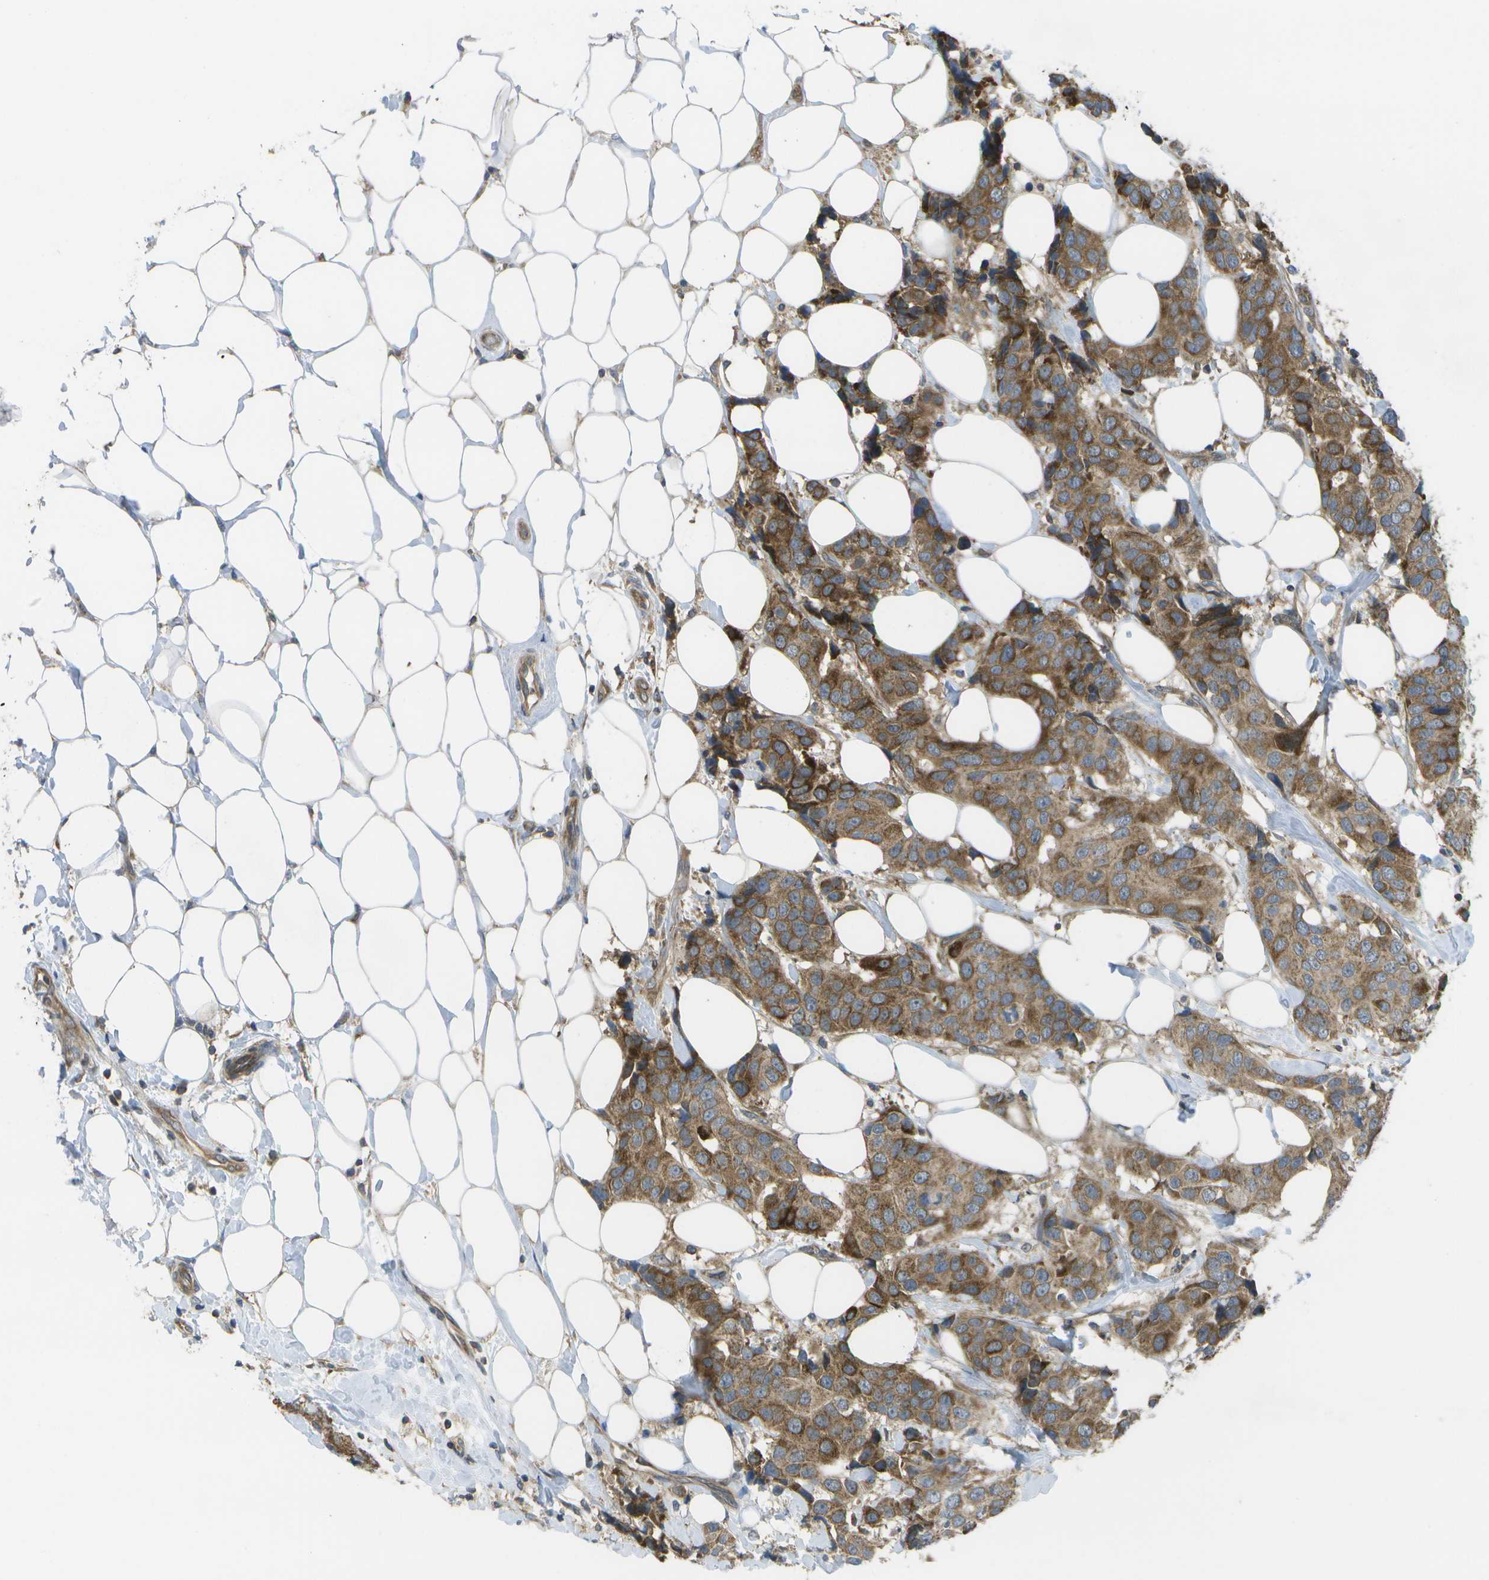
{"staining": {"intensity": "strong", "quantity": ">75%", "location": "cytoplasmic/membranous"}, "tissue": "breast cancer", "cell_type": "Tumor cells", "image_type": "cancer", "snomed": [{"axis": "morphology", "description": "Normal tissue, NOS"}, {"axis": "morphology", "description": "Duct carcinoma"}, {"axis": "topography", "description": "Breast"}], "caption": "A brown stain labels strong cytoplasmic/membranous staining of a protein in breast infiltrating ductal carcinoma tumor cells. The protein is stained brown, and the nuclei are stained in blue (DAB (3,3'-diaminobenzidine) IHC with brightfield microscopy, high magnification).", "gene": "DPM3", "patient": {"sex": "female", "age": 39}}